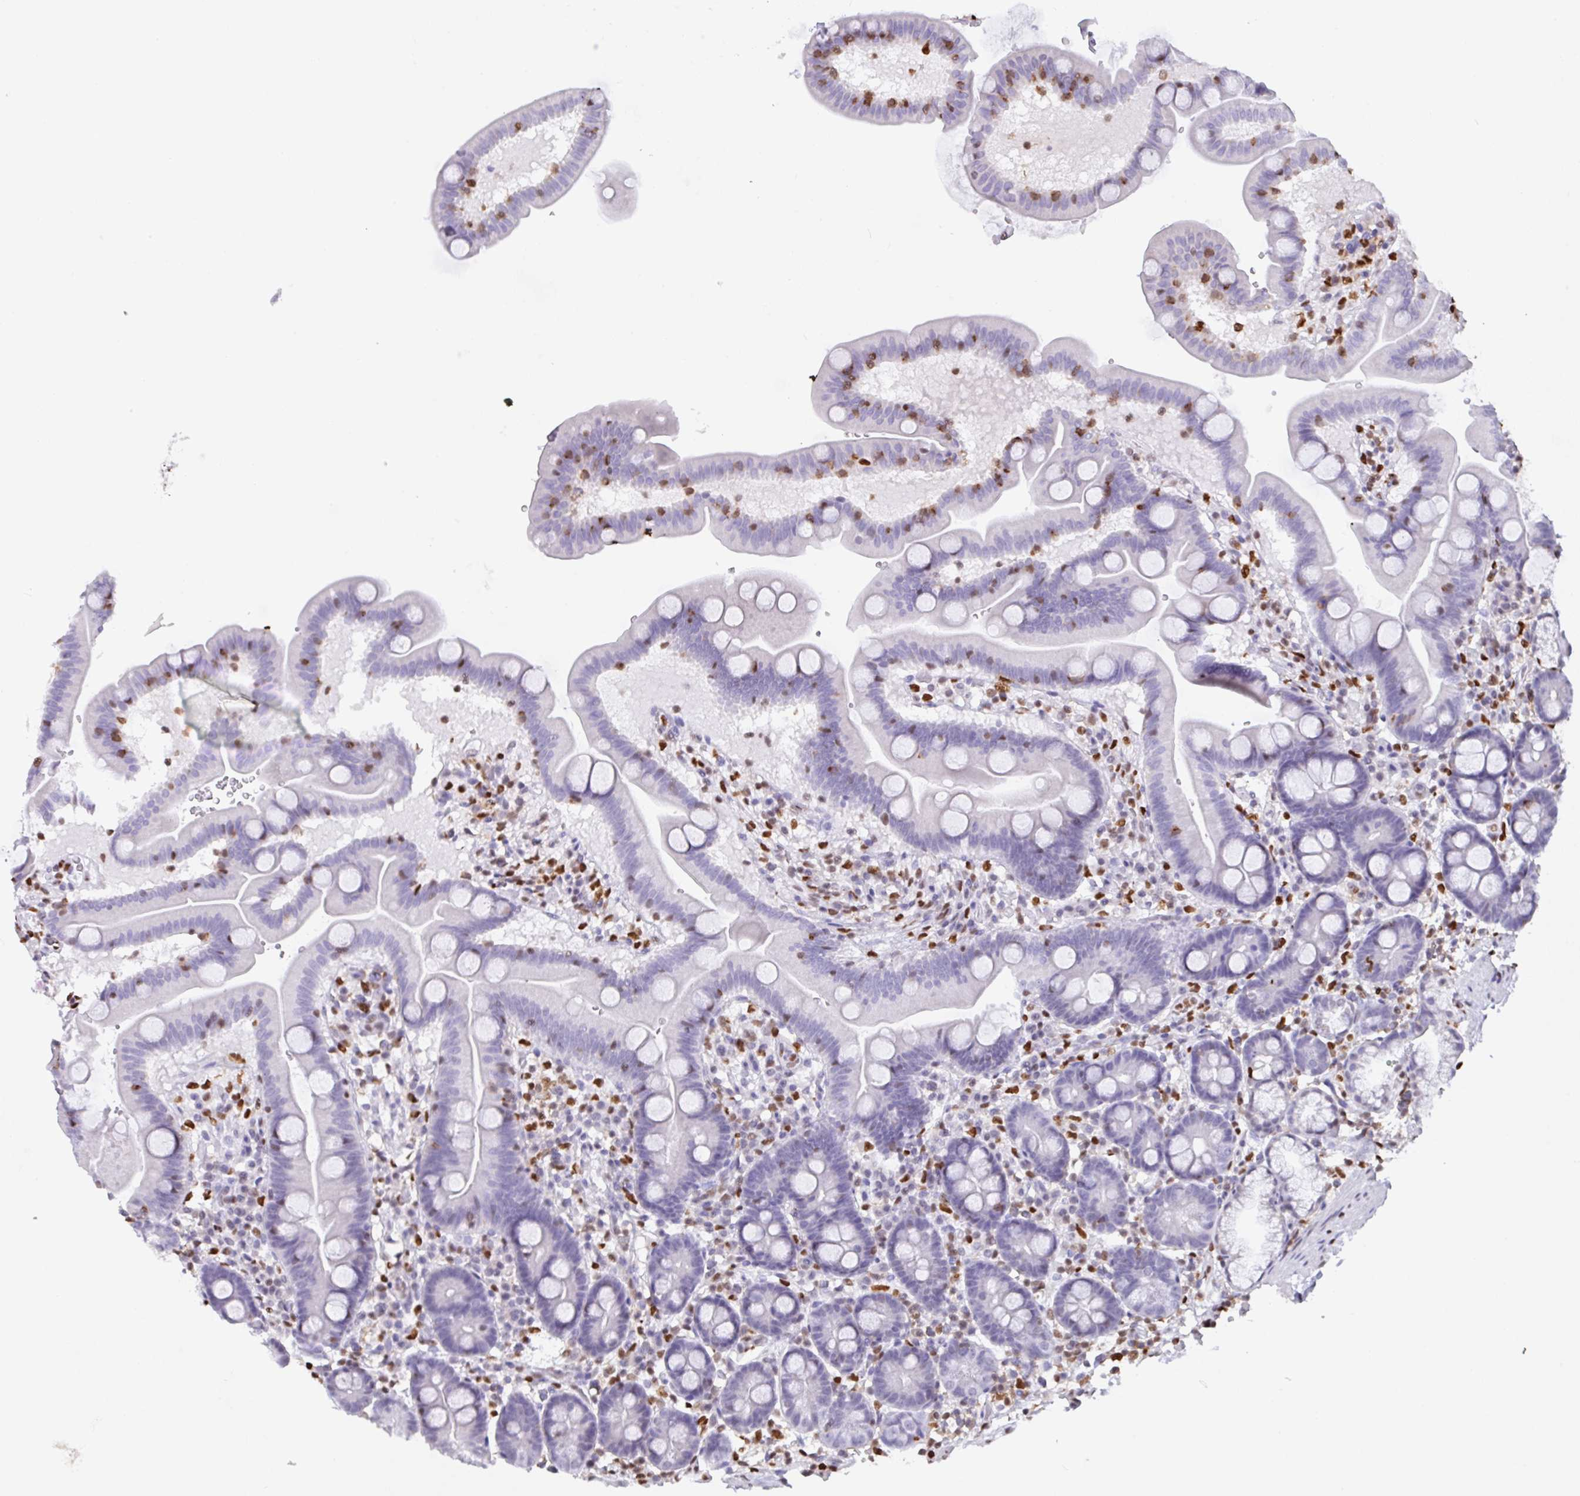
{"staining": {"intensity": "negative", "quantity": "none", "location": "none"}, "tissue": "duodenum", "cell_type": "Glandular cells", "image_type": "normal", "snomed": [{"axis": "morphology", "description": "Normal tissue, NOS"}, {"axis": "topography", "description": "Duodenum"}], "caption": "IHC micrograph of benign duodenum: human duodenum stained with DAB (3,3'-diaminobenzidine) reveals no significant protein expression in glandular cells.", "gene": "BTBD10", "patient": {"sex": "male", "age": 59}}